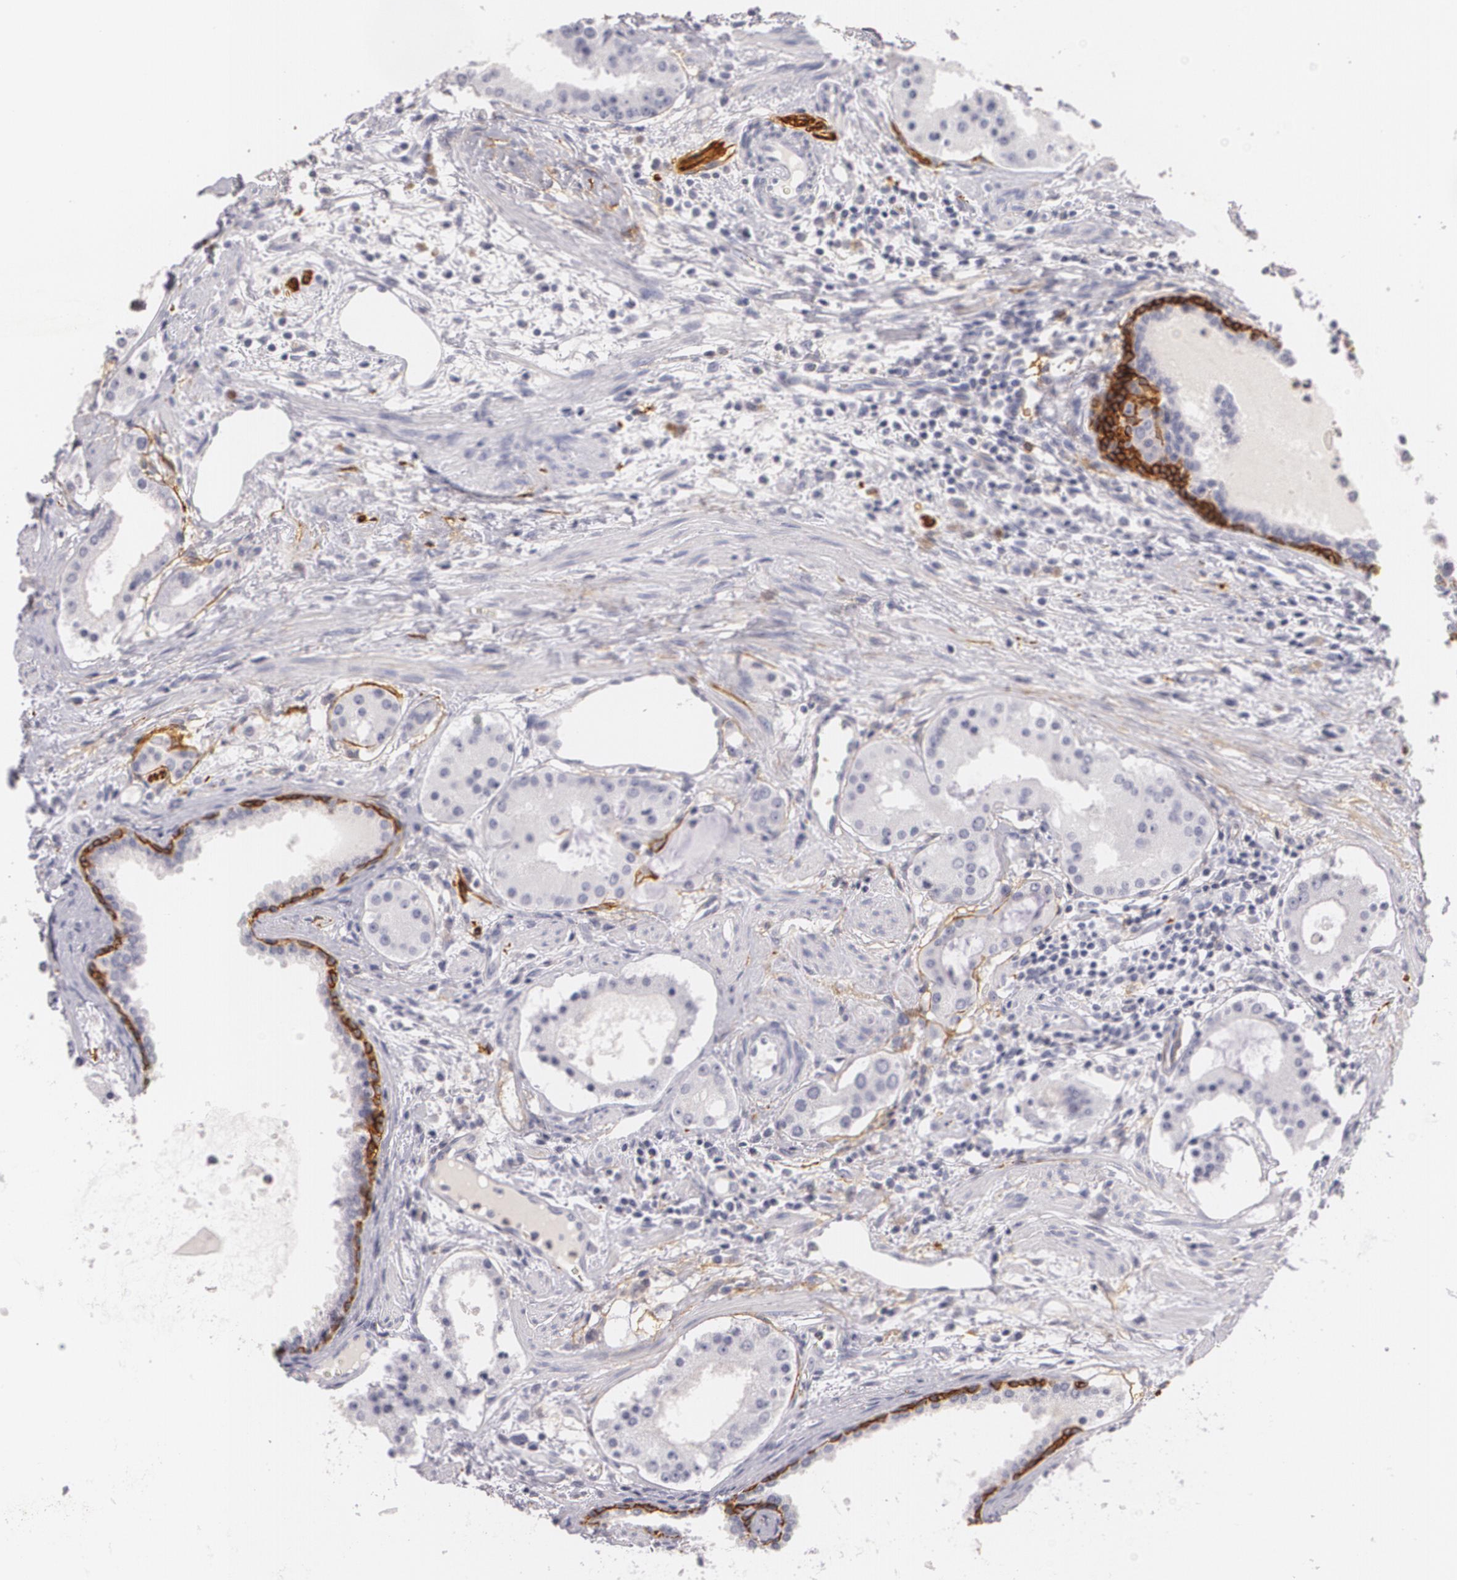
{"staining": {"intensity": "negative", "quantity": "none", "location": "none"}, "tissue": "prostate cancer", "cell_type": "Tumor cells", "image_type": "cancer", "snomed": [{"axis": "morphology", "description": "Adenocarcinoma, Medium grade"}, {"axis": "topography", "description": "Prostate"}], "caption": "This is an immunohistochemistry micrograph of human prostate medium-grade adenocarcinoma. There is no positivity in tumor cells.", "gene": "NGFR", "patient": {"sex": "male", "age": 73}}